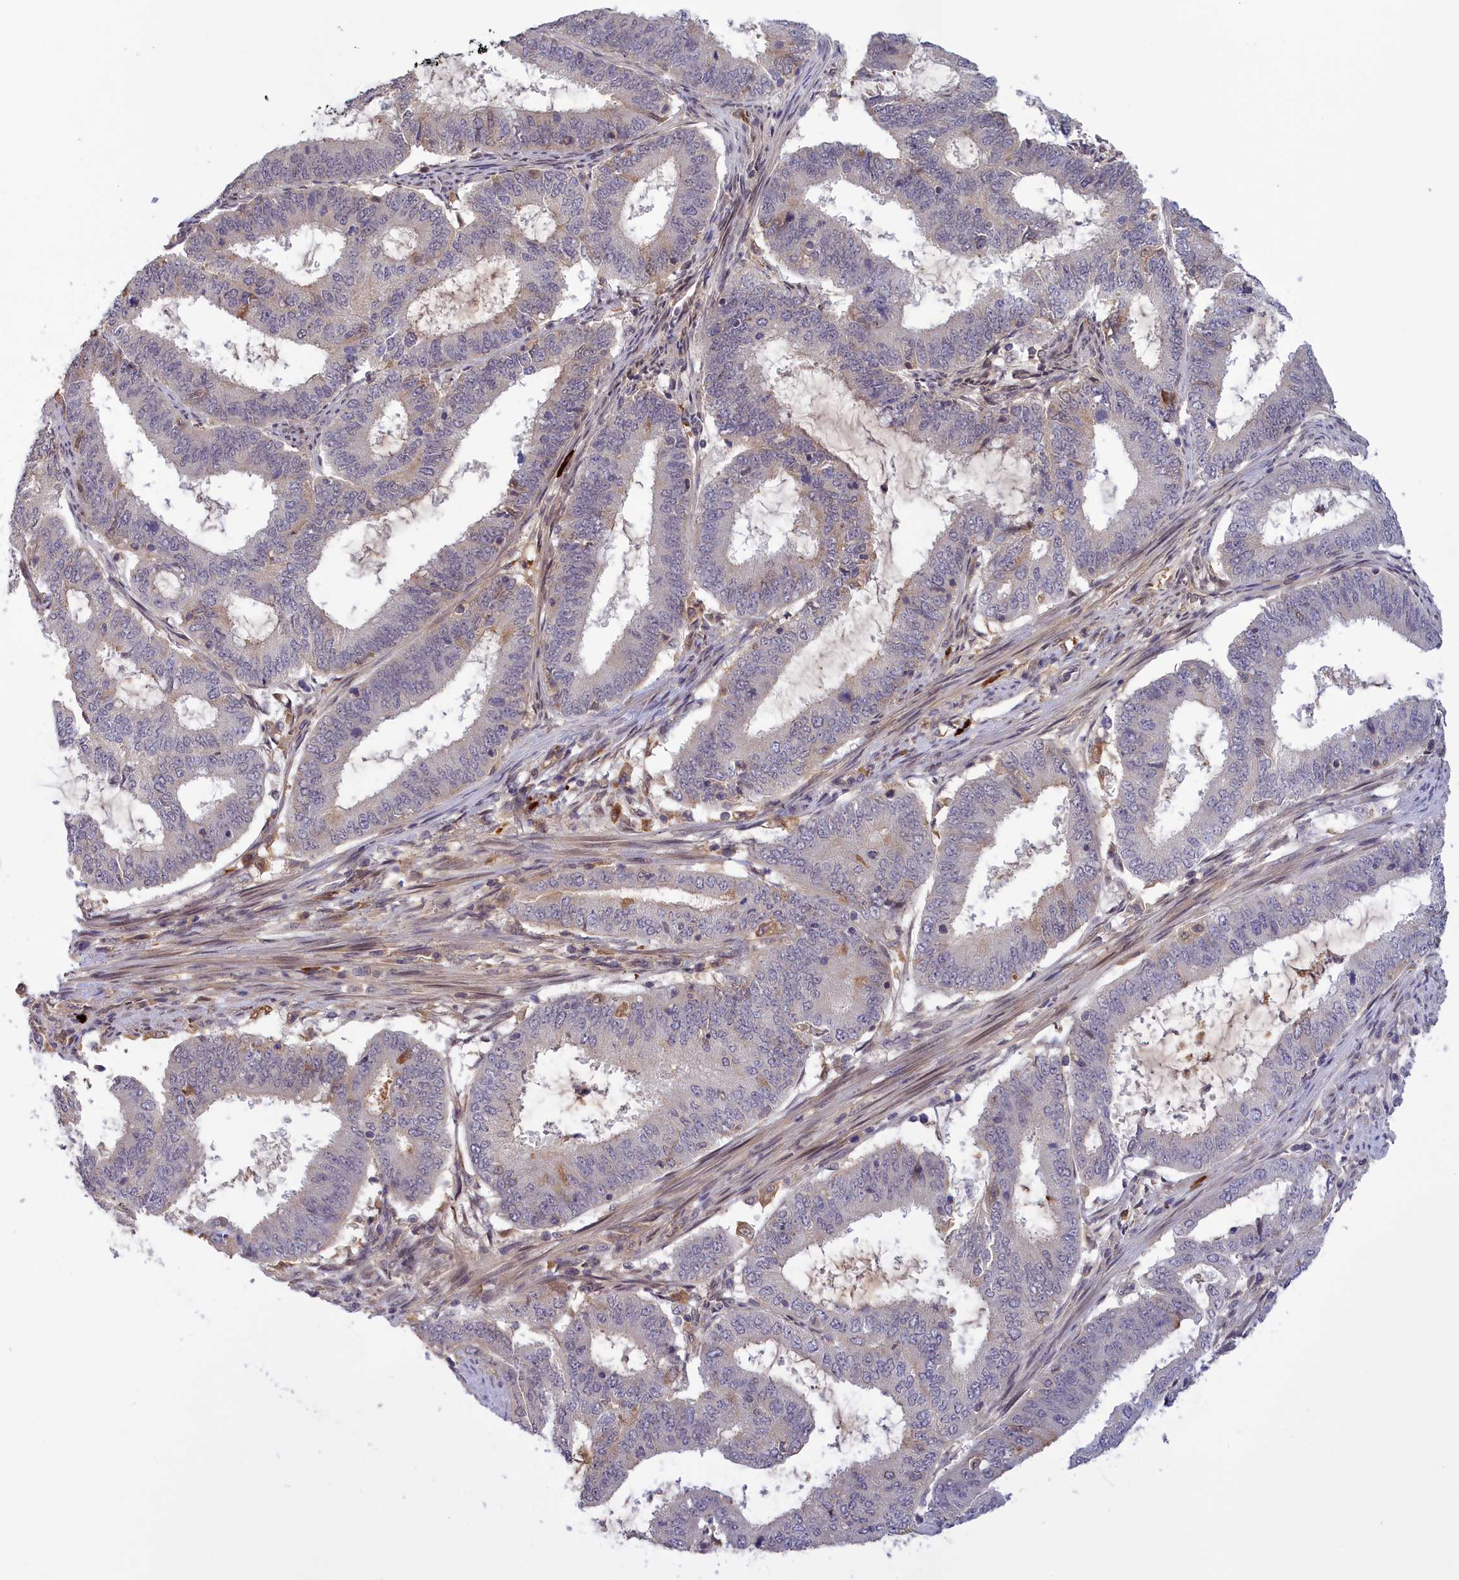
{"staining": {"intensity": "moderate", "quantity": "<25%", "location": "cytoplasmic/membranous,nuclear"}, "tissue": "endometrial cancer", "cell_type": "Tumor cells", "image_type": "cancer", "snomed": [{"axis": "morphology", "description": "Adenocarcinoma, NOS"}, {"axis": "topography", "description": "Endometrium"}], "caption": "Approximately <25% of tumor cells in human endometrial adenocarcinoma show moderate cytoplasmic/membranous and nuclear protein expression as visualized by brown immunohistochemical staining.", "gene": "RRAD", "patient": {"sex": "female", "age": 51}}